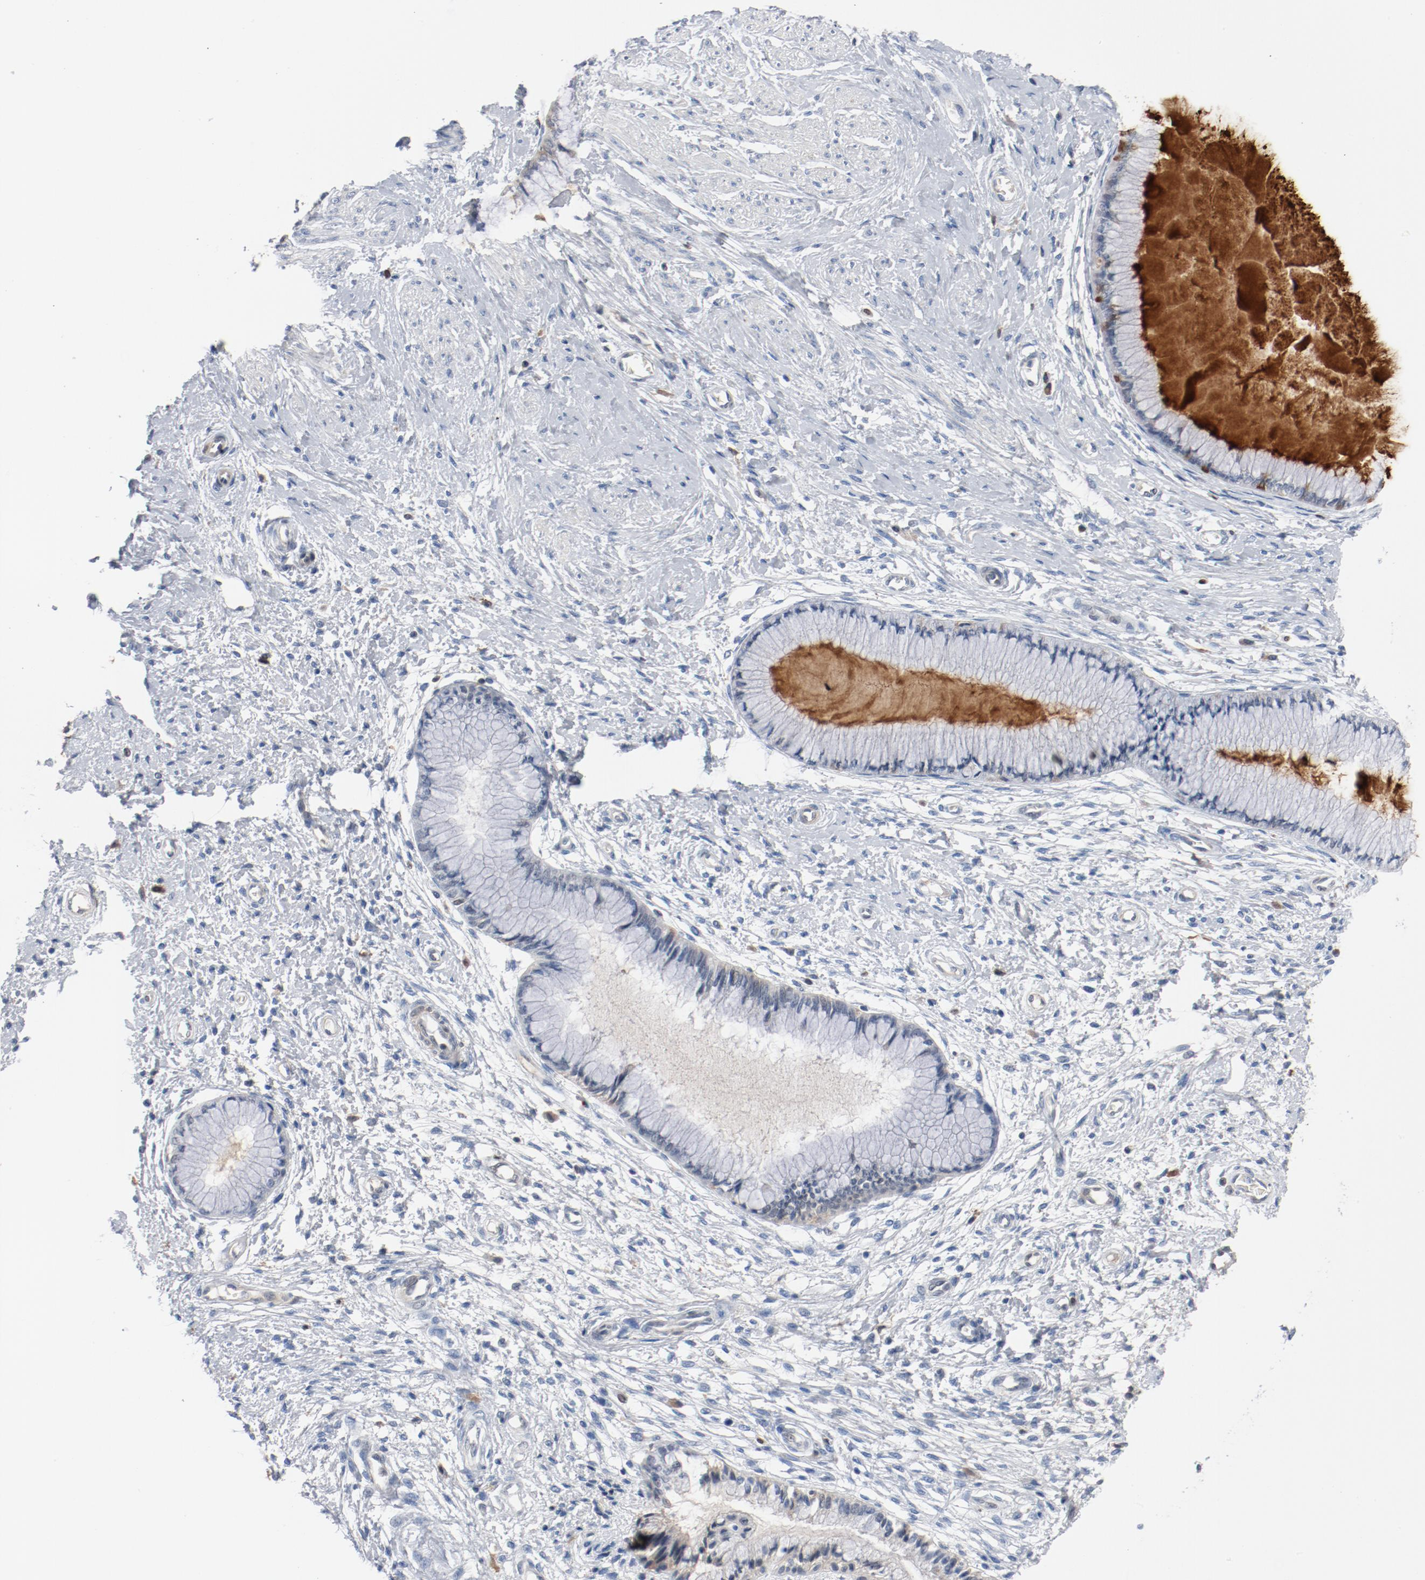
{"staining": {"intensity": "negative", "quantity": "none", "location": "none"}, "tissue": "cervix", "cell_type": "Glandular cells", "image_type": "normal", "snomed": [{"axis": "morphology", "description": "Normal tissue, NOS"}, {"axis": "topography", "description": "Cervix"}], "caption": "Cervix stained for a protein using IHC reveals no positivity glandular cells.", "gene": "ENSG00000285708", "patient": {"sex": "female", "age": 27}}